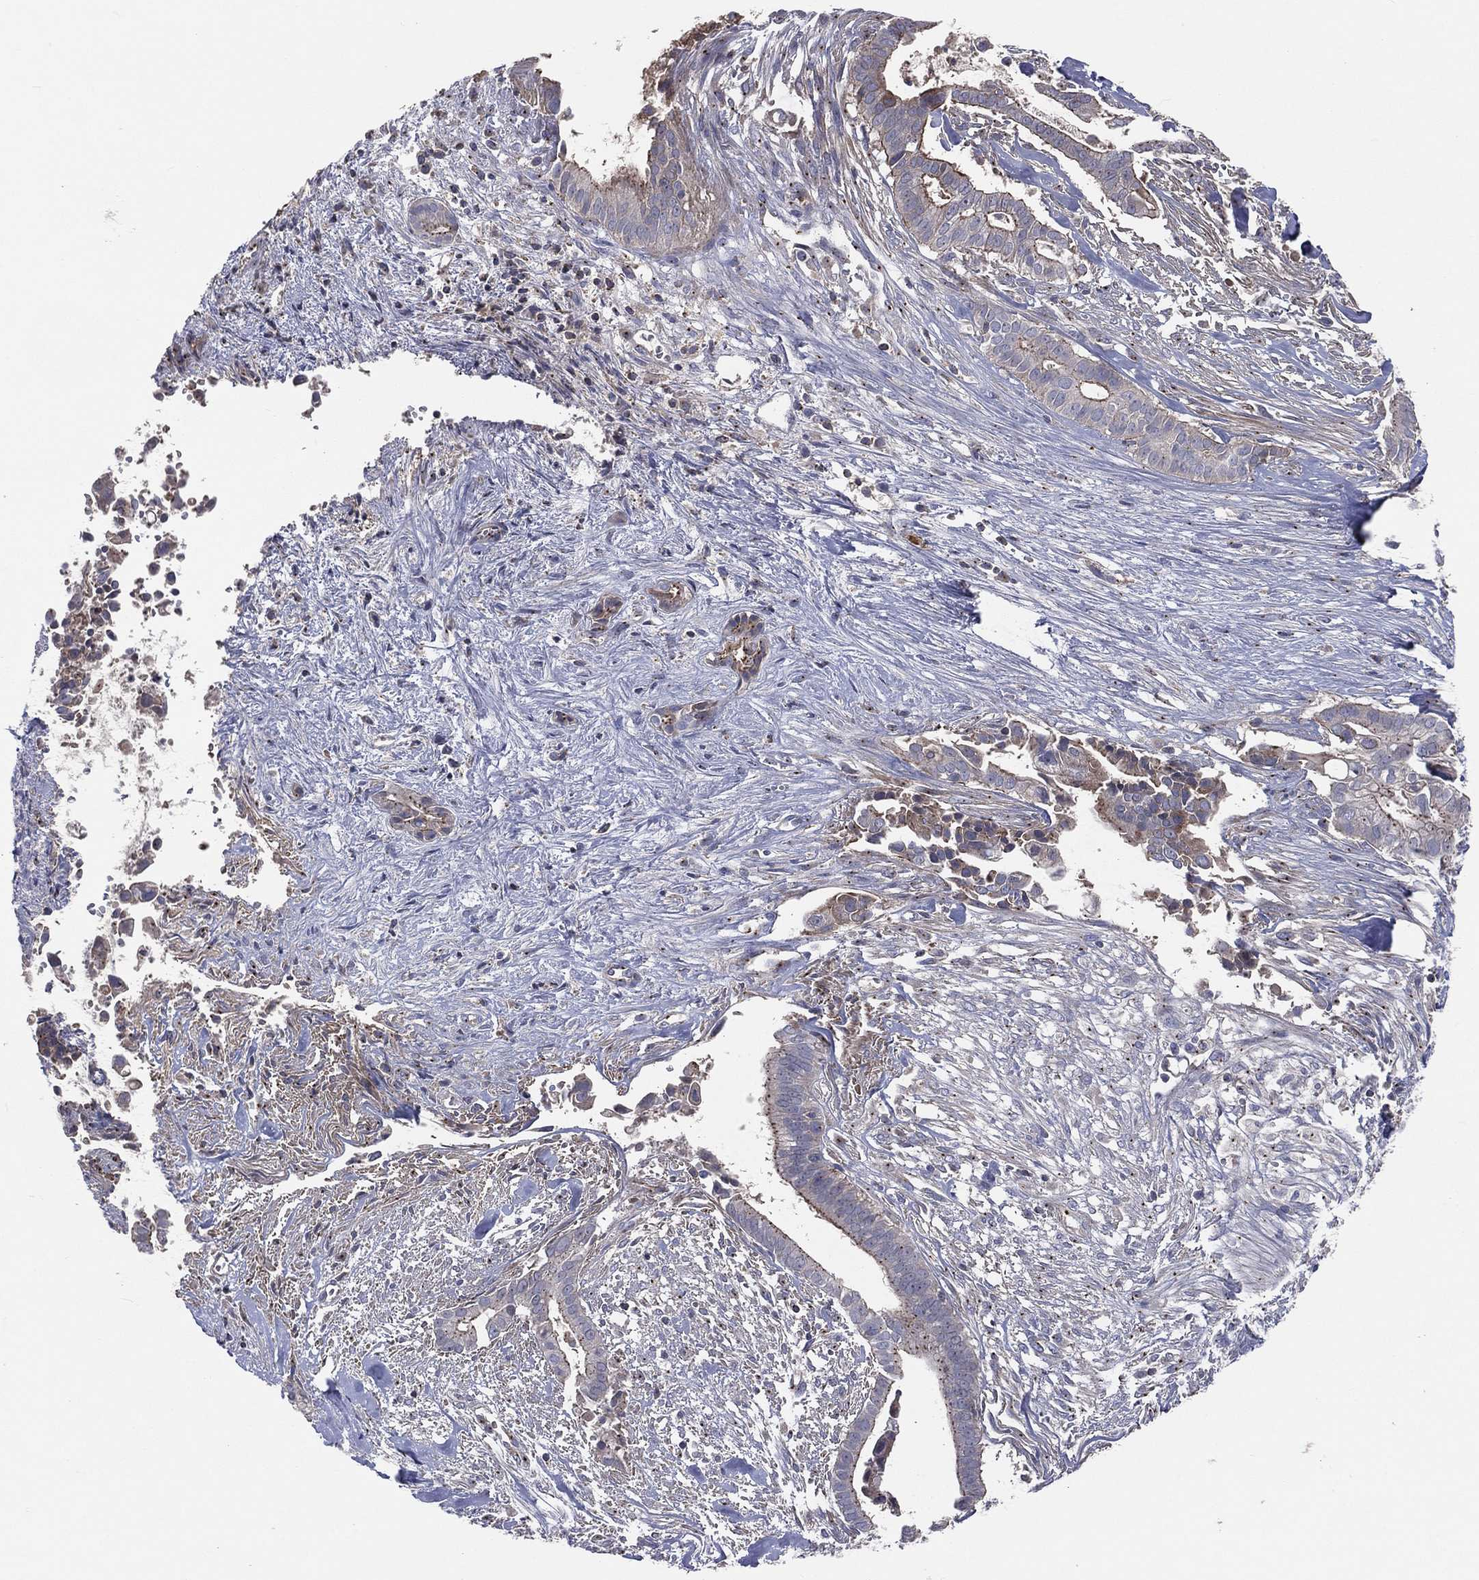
{"staining": {"intensity": "weak", "quantity": "25%-75%", "location": "cytoplasmic/membranous"}, "tissue": "pancreatic cancer", "cell_type": "Tumor cells", "image_type": "cancer", "snomed": [{"axis": "morphology", "description": "Adenocarcinoma, NOS"}, {"axis": "topography", "description": "Pancreas"}], "caption": "This micrograph exhibits immunohistochemistry staining of pancreatic adenocarcinoma, with low weak cytoplasmic/membranous expression in approximately 25%-75% of tumor cells.", "gene": "CROCC", "patient": {"sex": "male", "age": 61}}